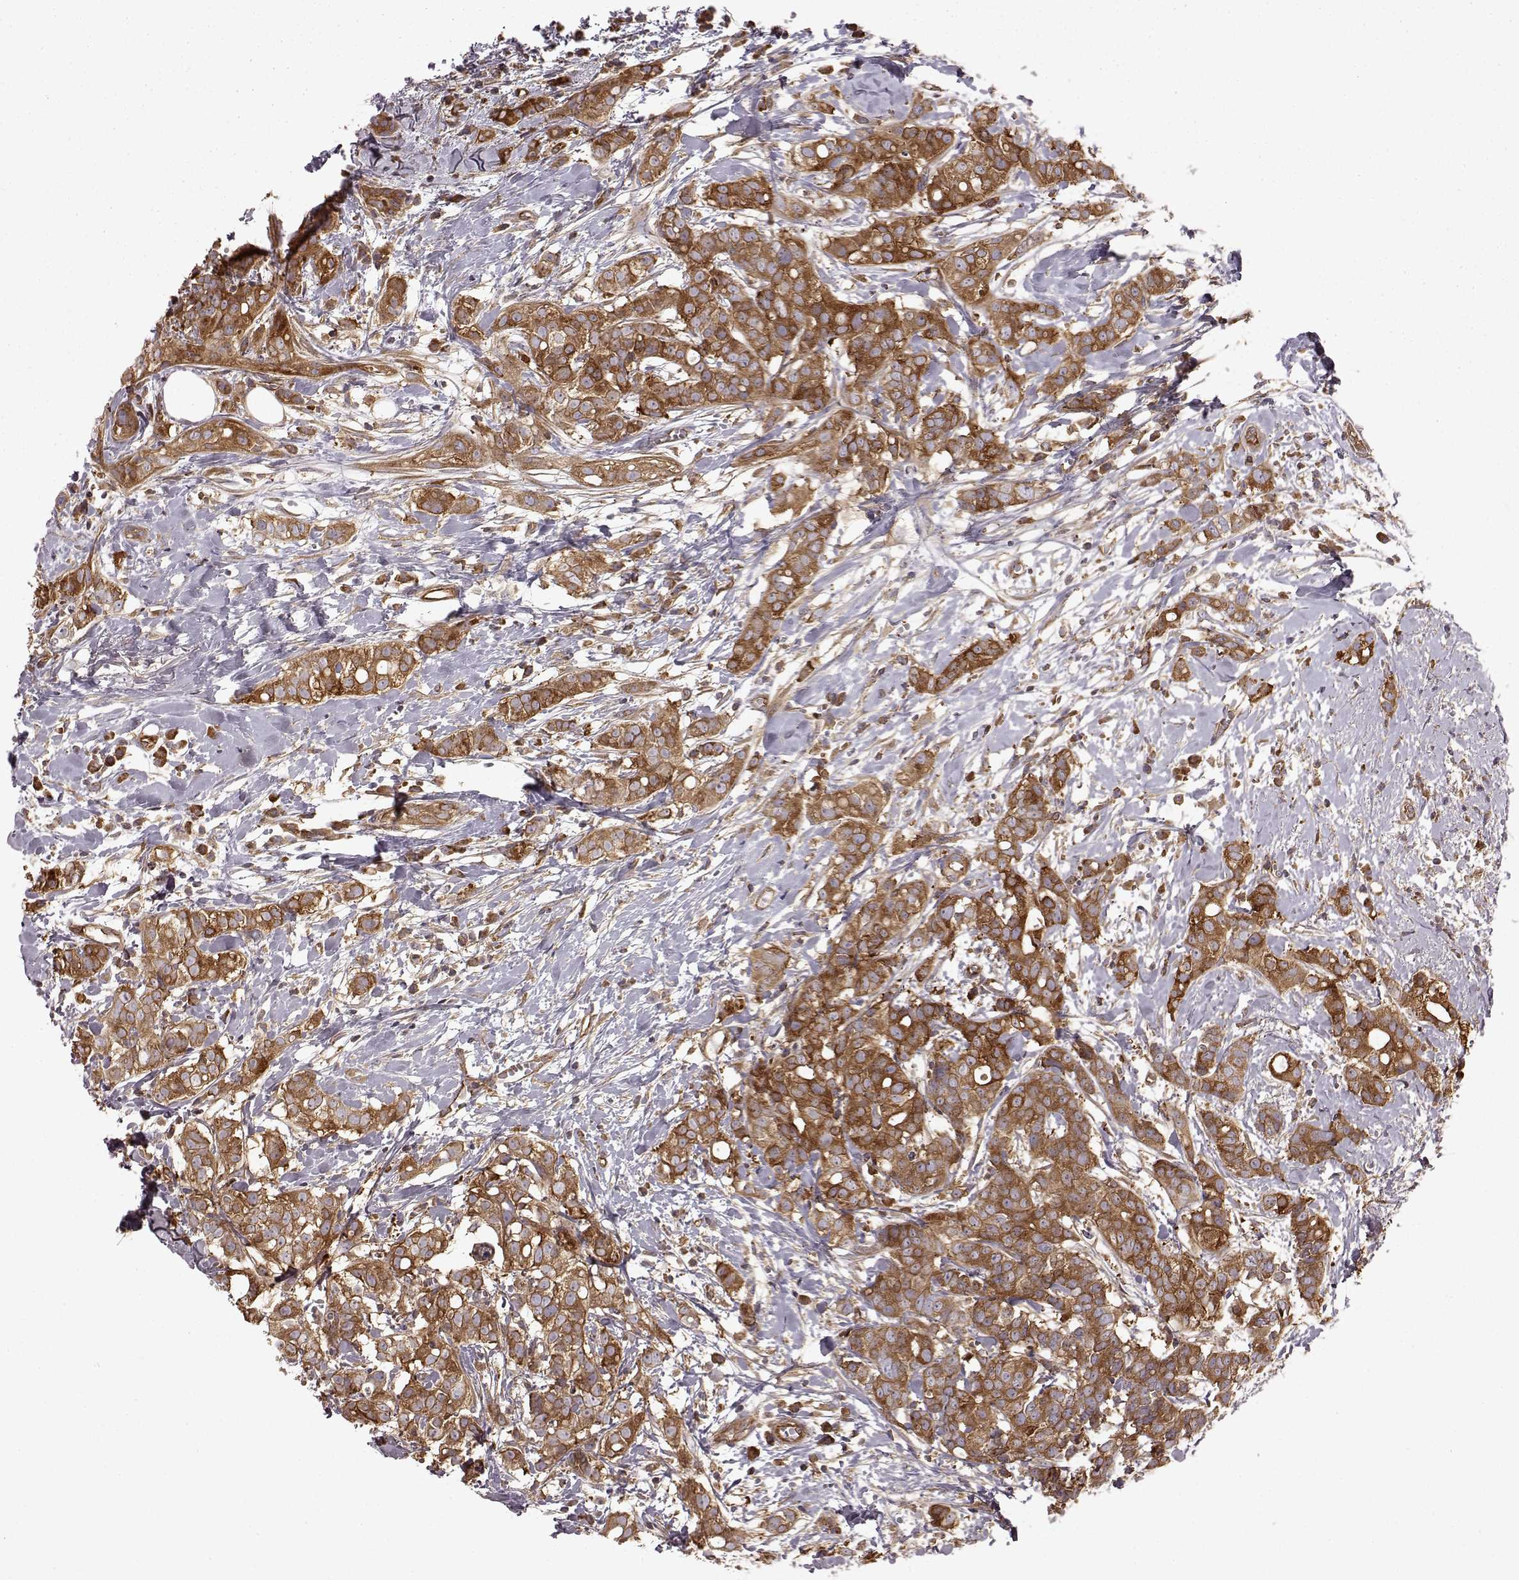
{"staining": {"intensity": "moderate", "quantity": ">75%", "location": "cytoplasmic/membranous"}, "tissue": "breast cancer", "cell_type": "Tumor cells", "image_type": "cancer", "snomed": [{"axis": "morphology", "description": "Duct carcinoma"}, {"axis": "topography", "description": "Breast"}], "caption": "Protein staining displays moderate cytoplasmic/membranous expression in approximately >75% of tumor cells in breast cancer (invasive ductal carcinoma). Nuclei are stained in blue.", "gene": "RABGAP1", "patient": {"sex": "female", "age": 40}}